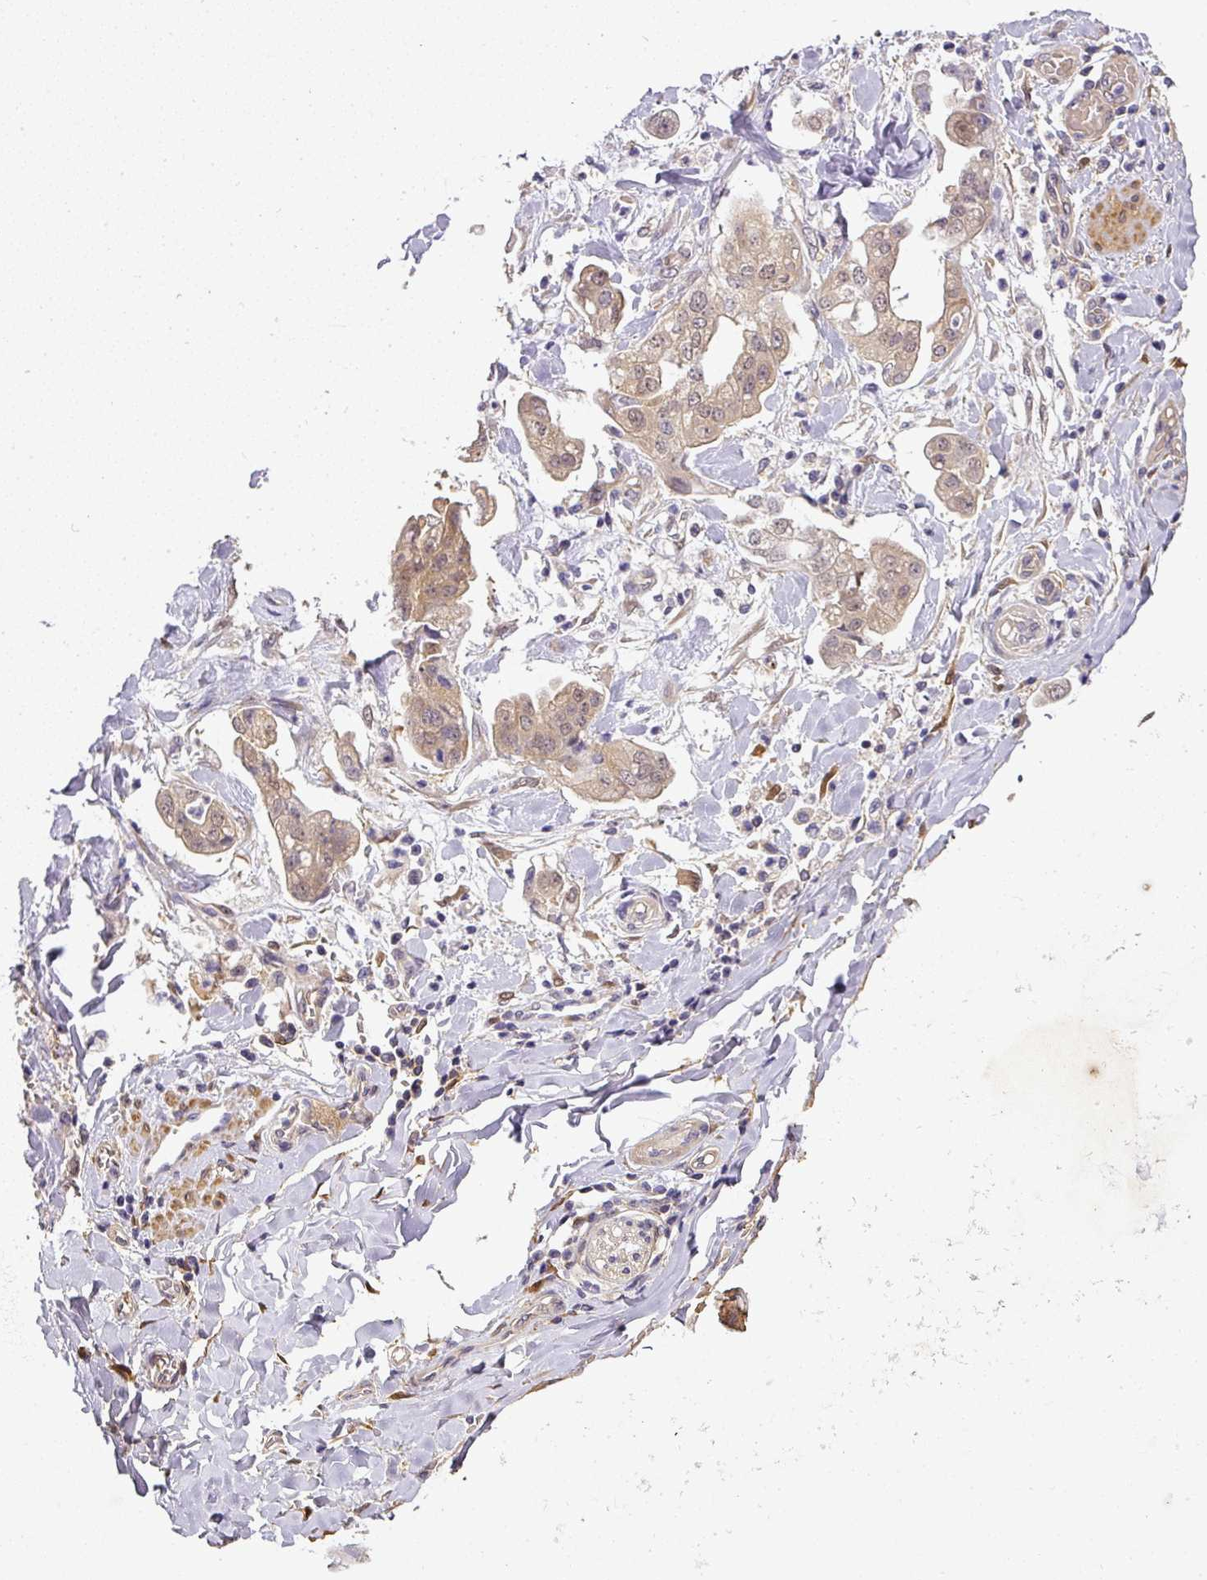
{"staining": {"intensity": "moderate", "quantity": ">75%", "location": "cytoplasmic/membranous,nuclear"}, "tissue": "stomach cancer", "cell_type": "Tumor cells", "image_type": "cancer", "snomed": [{"axis": "morphology", "description": "Adenocarcinoma, NOS"}, {"axis": "topography", "description": "Stomach"}], "caption": "Immunohistochemical staining of stomach cancer (adenocarcinoma) exhibits medium levels of moderate cytoplasmic/membranous and nuclear protein positivity in approximately >75% of tumor cells. The protein is shown in brown color, while the nuclei are stained blue.", "gene": "ADH5", "patient": {"sex": "male", "age": 62}}